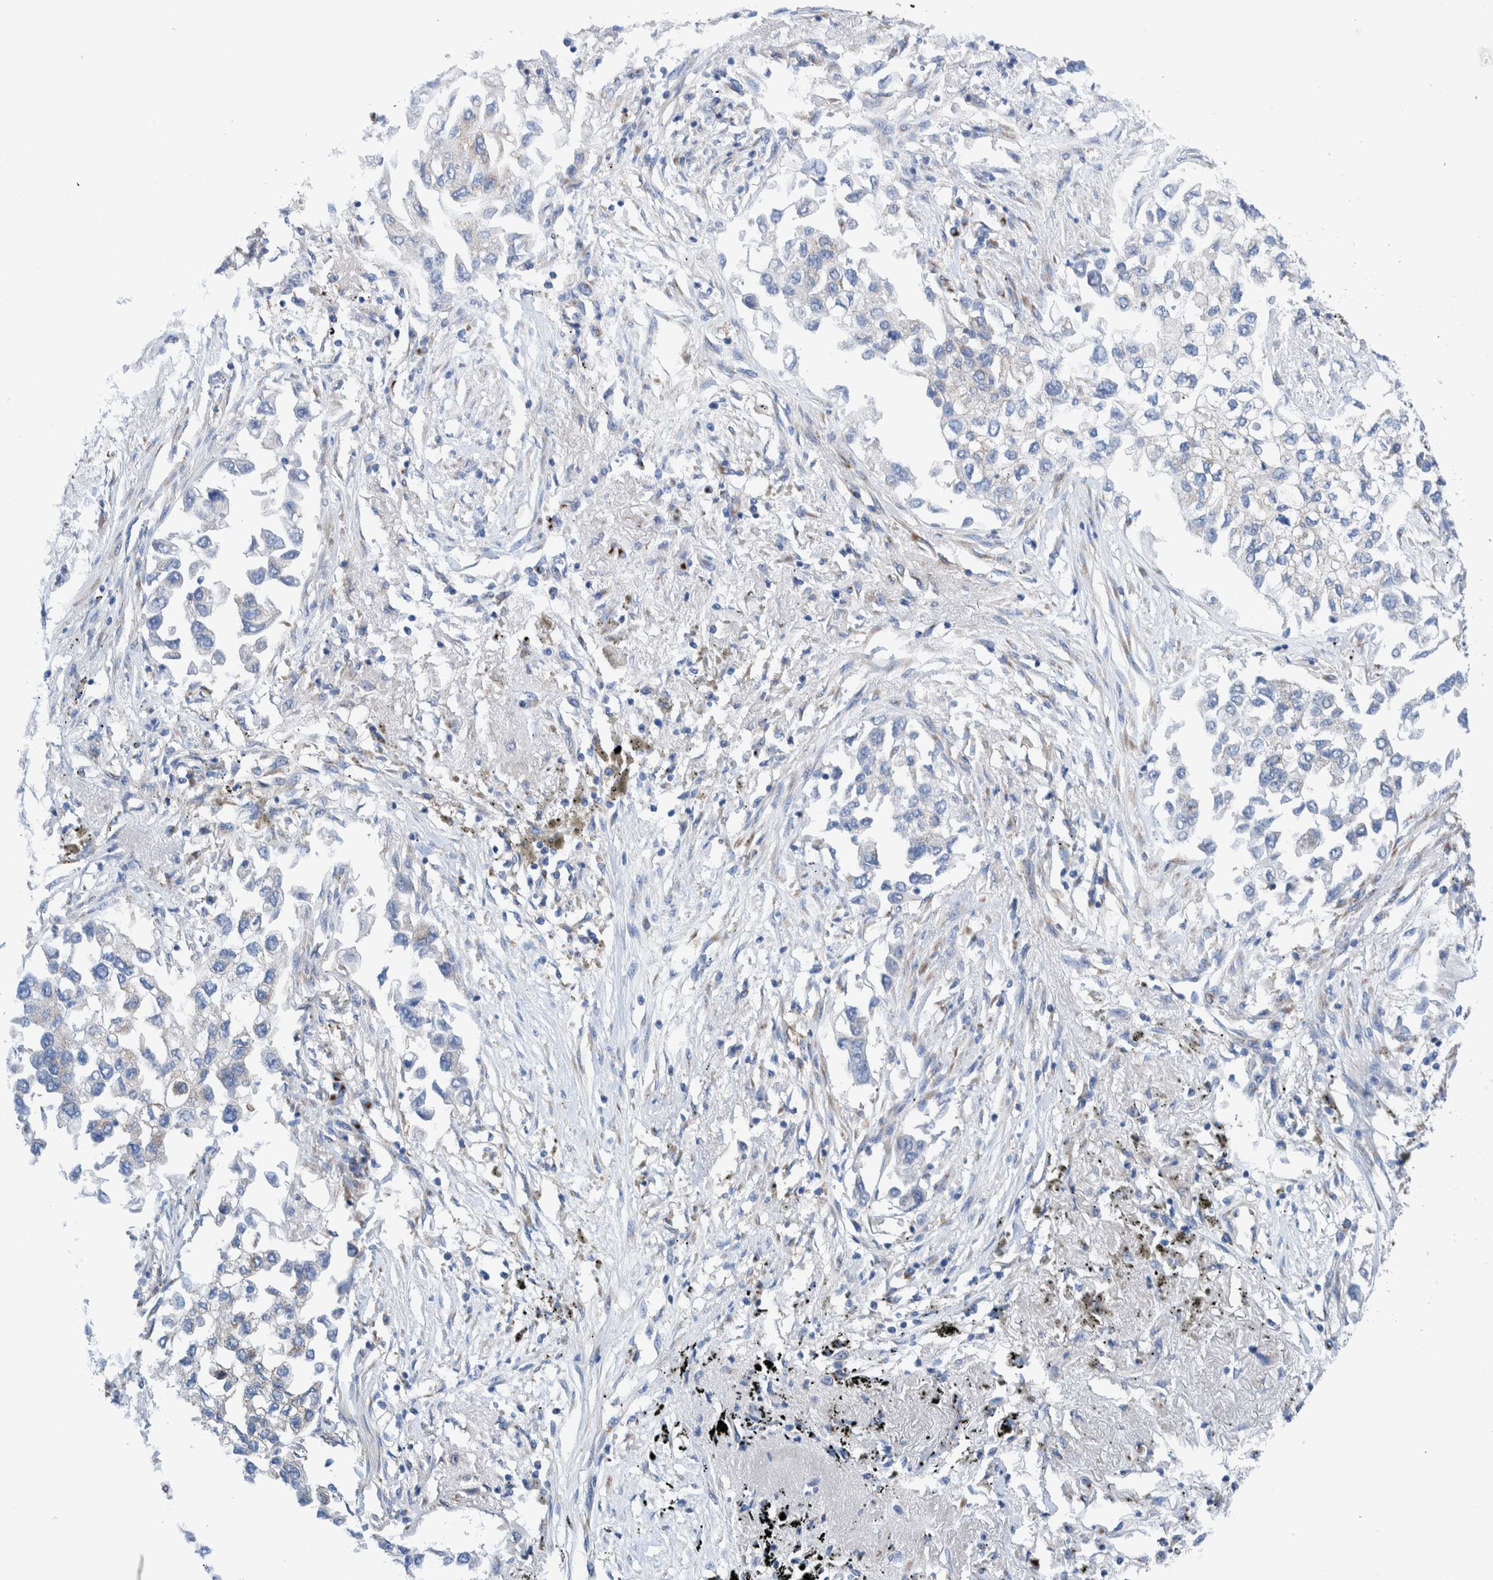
{"staining": {"intensity": "negative", "quantity": "none", "location": "none"}, "tissue": "lung cancer", "cell_type": "Tumor cells", "image_type": "cancer", "snomed": [{"axis": "morphology", "description": "Inflammation, NOS"}, {"axis": "morphology", "description": "Adenocarcinoma, NOS"}, {"axis": "topography", "description": "Lung"}], "caption": "Histopathology image shows no protein positivity in tumor cells of lung adenocarcinoma tissue.", "gene": "TRIM58", "patient": {"sex": "male", "age": 63}}